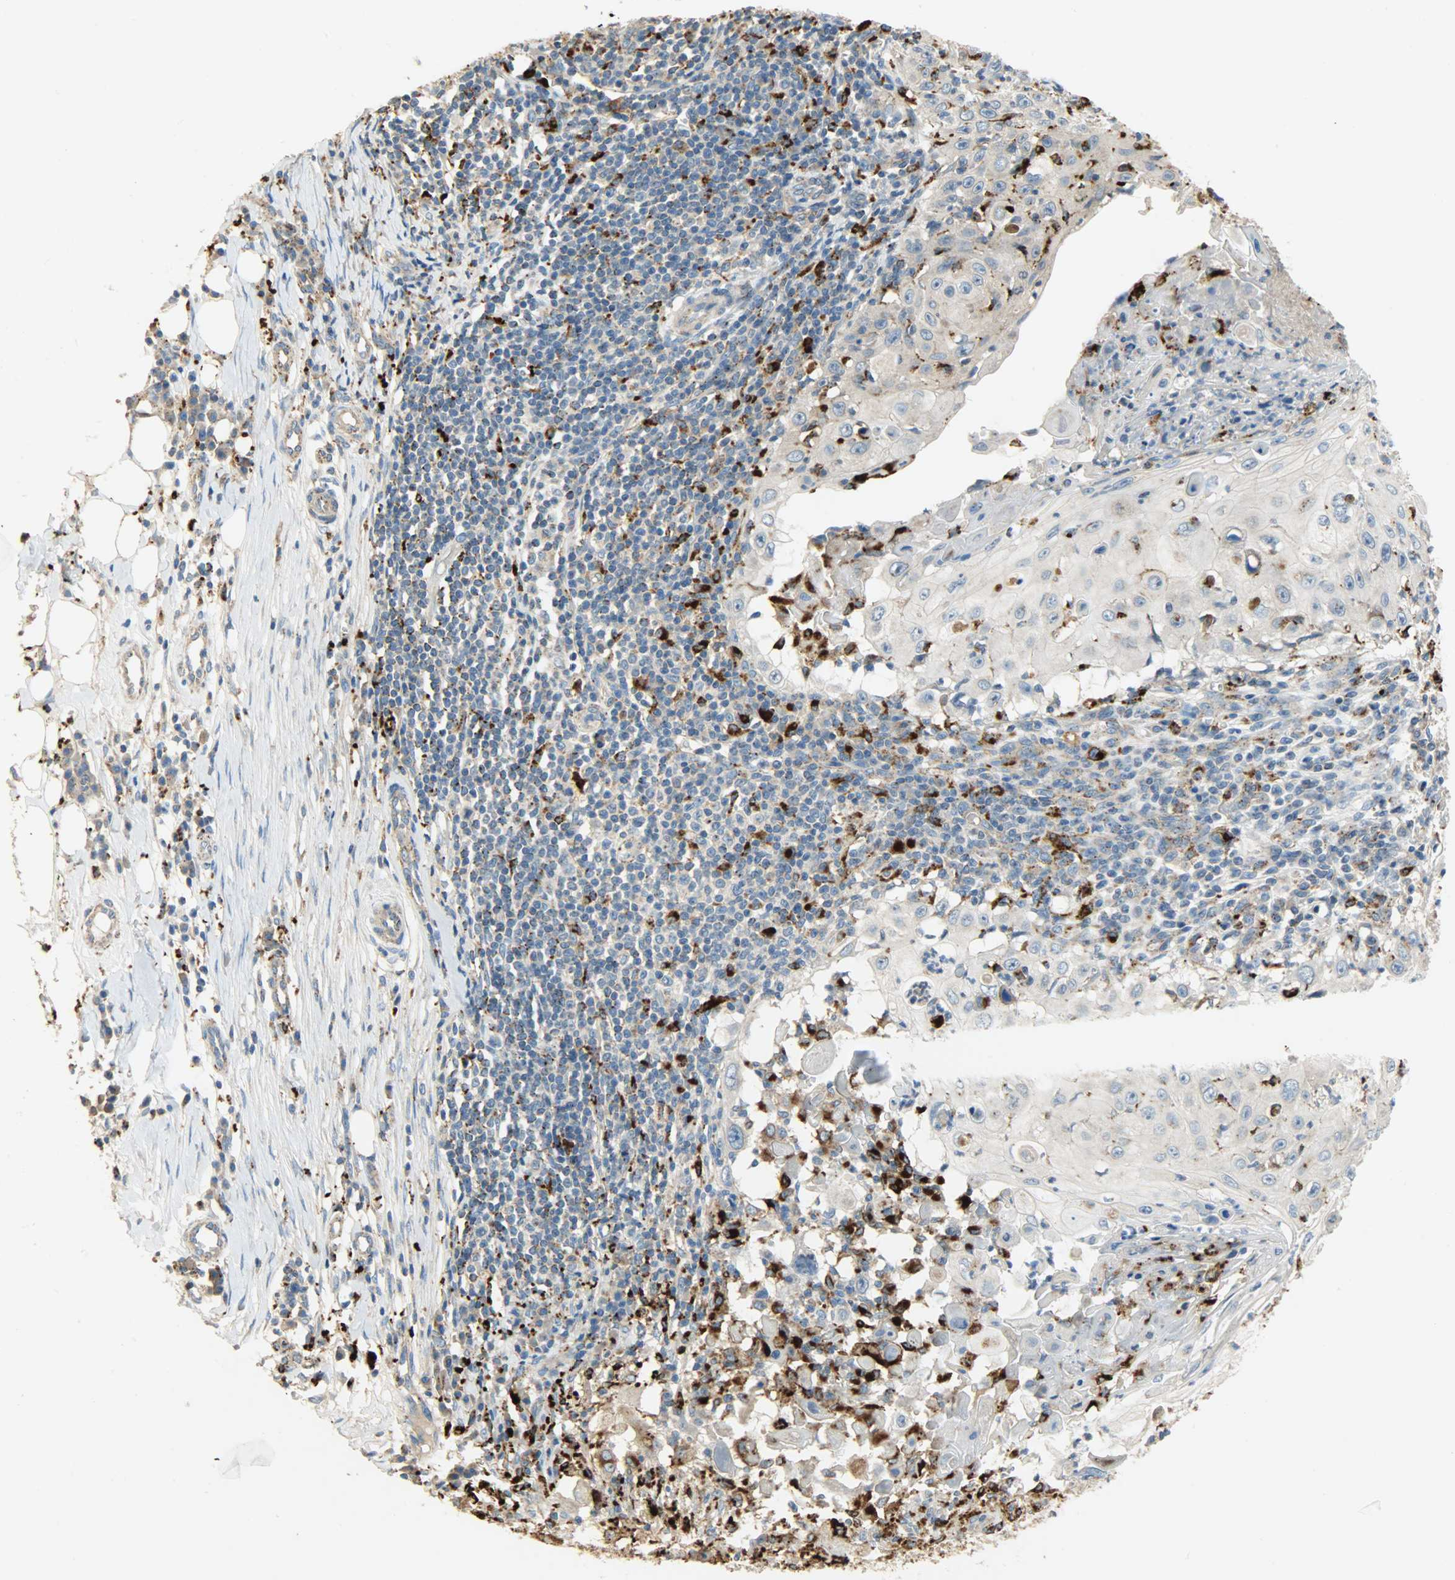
{"staining": {"intensity": "weak", "quantity": "<25%", "location": "cytoplasmic/membranous"}, "tissue": "skin cancer", "cell_type": "Tumor cells", "image_type": "cancer", "snomed": [{"axis": "morphology", "description": "Squamous cell carcinoma, NOS"}, {"axis": "topography", "description": "Skin"}], "caption": "Immunohistochemistry of human skin cancer exhibits no expression in tumor cells.", "gene": "ASAH1", "patient": {"sex": "male", "age": 86}}